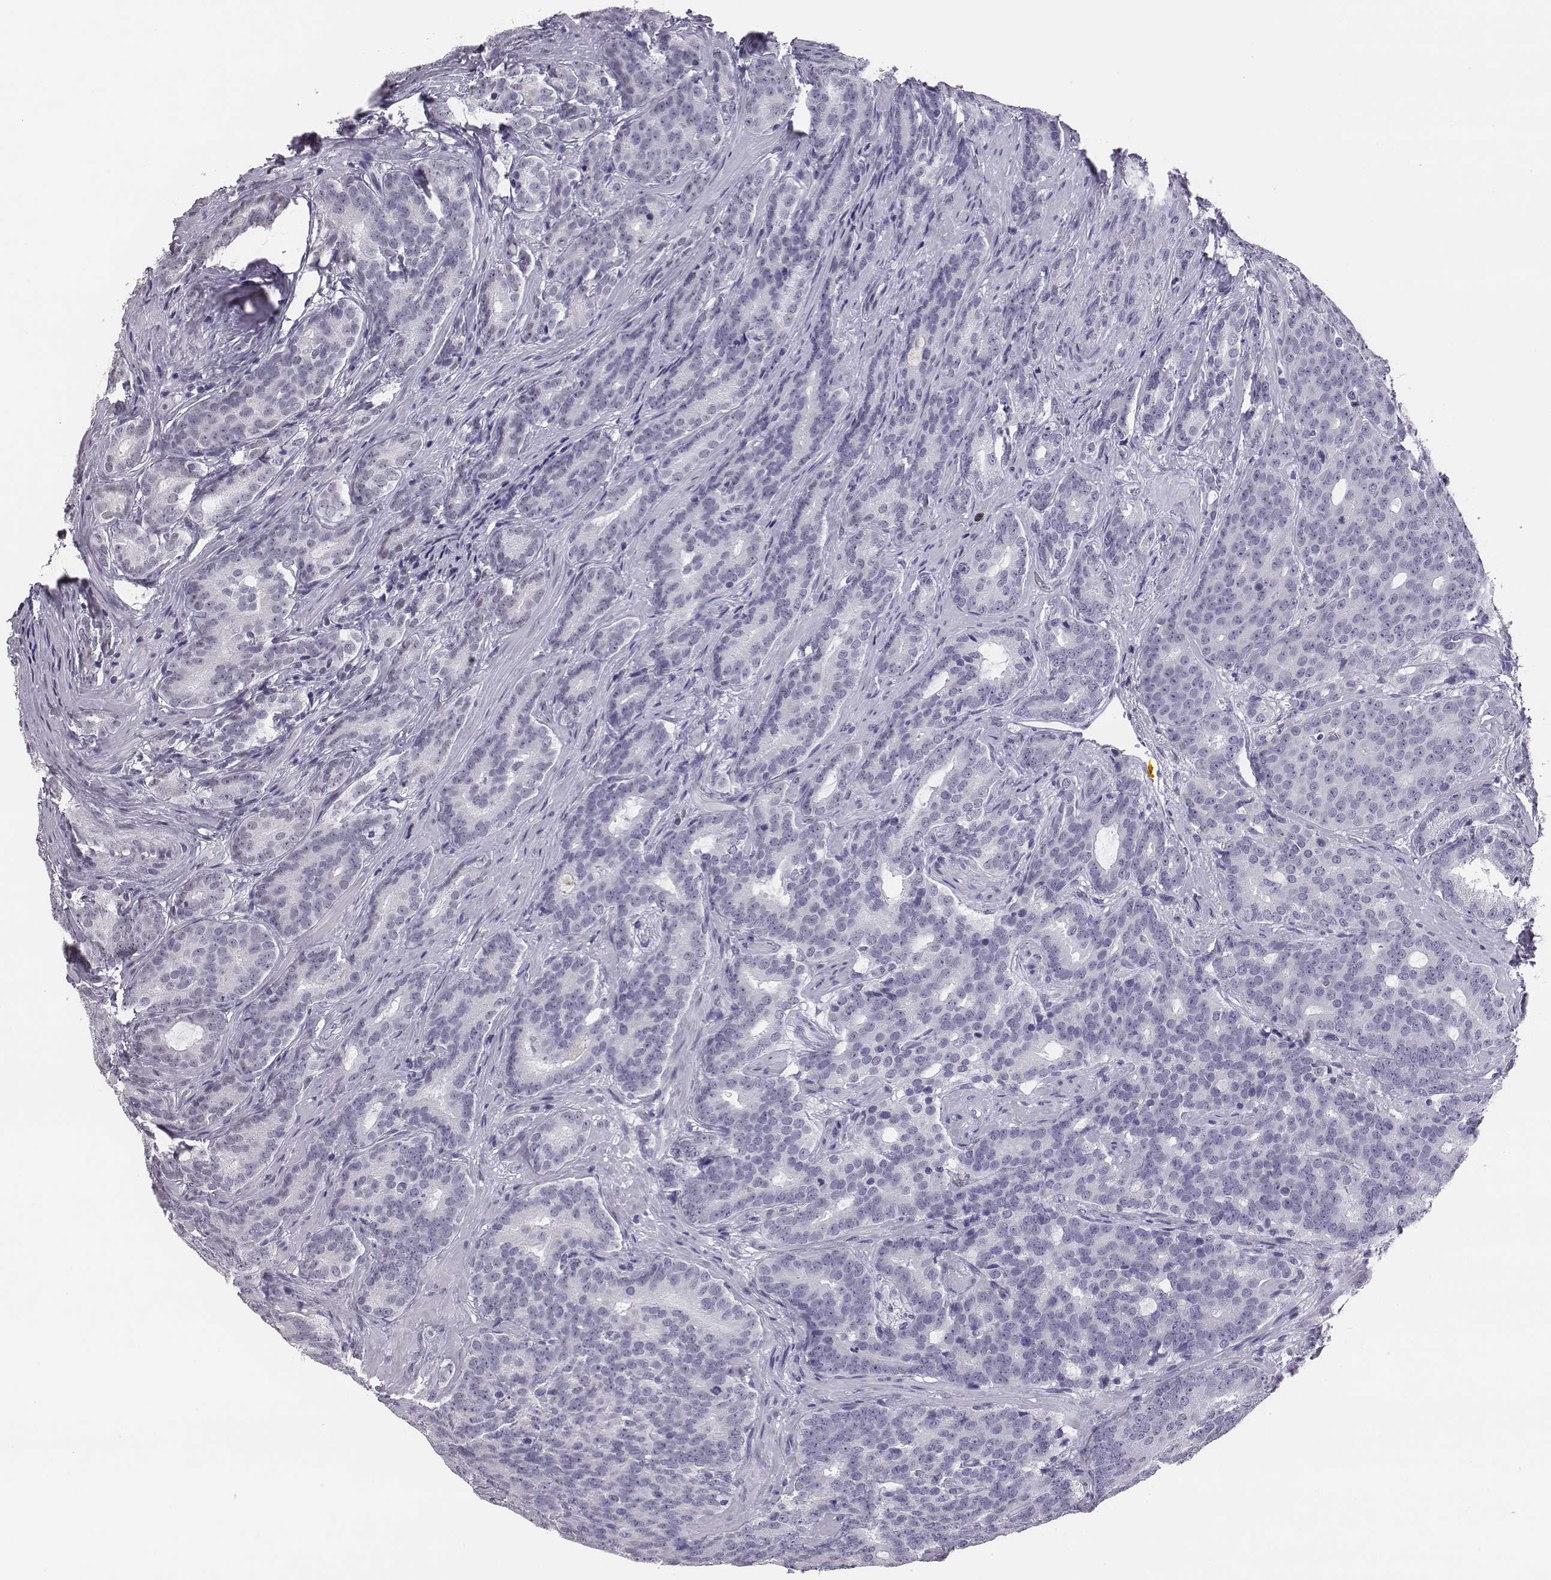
{"staining": {"intensity": "negative", "quantity": "none", "location": "none"}, "tissue": "prostate cancer", "cell_type": "Tumor cells", "image_type": "cancer", "snomed": [{"axis": "morphology", "description": "Adenocarcinoma, NOS"}, {"axis": "topography", "description": "Prostate"}], "caption": "The immunohistochemistry micrograph has no significant expression in tumor cells of prostate adenocarcinoma tissue. The staining was performed using DAB to visualize the protein expression in brown, while the nuclei were stained in blue with hematoxylin (Magnification: 20x).", "gene": "ACOD1", "patient": {"sex": "male", "age": 71}}